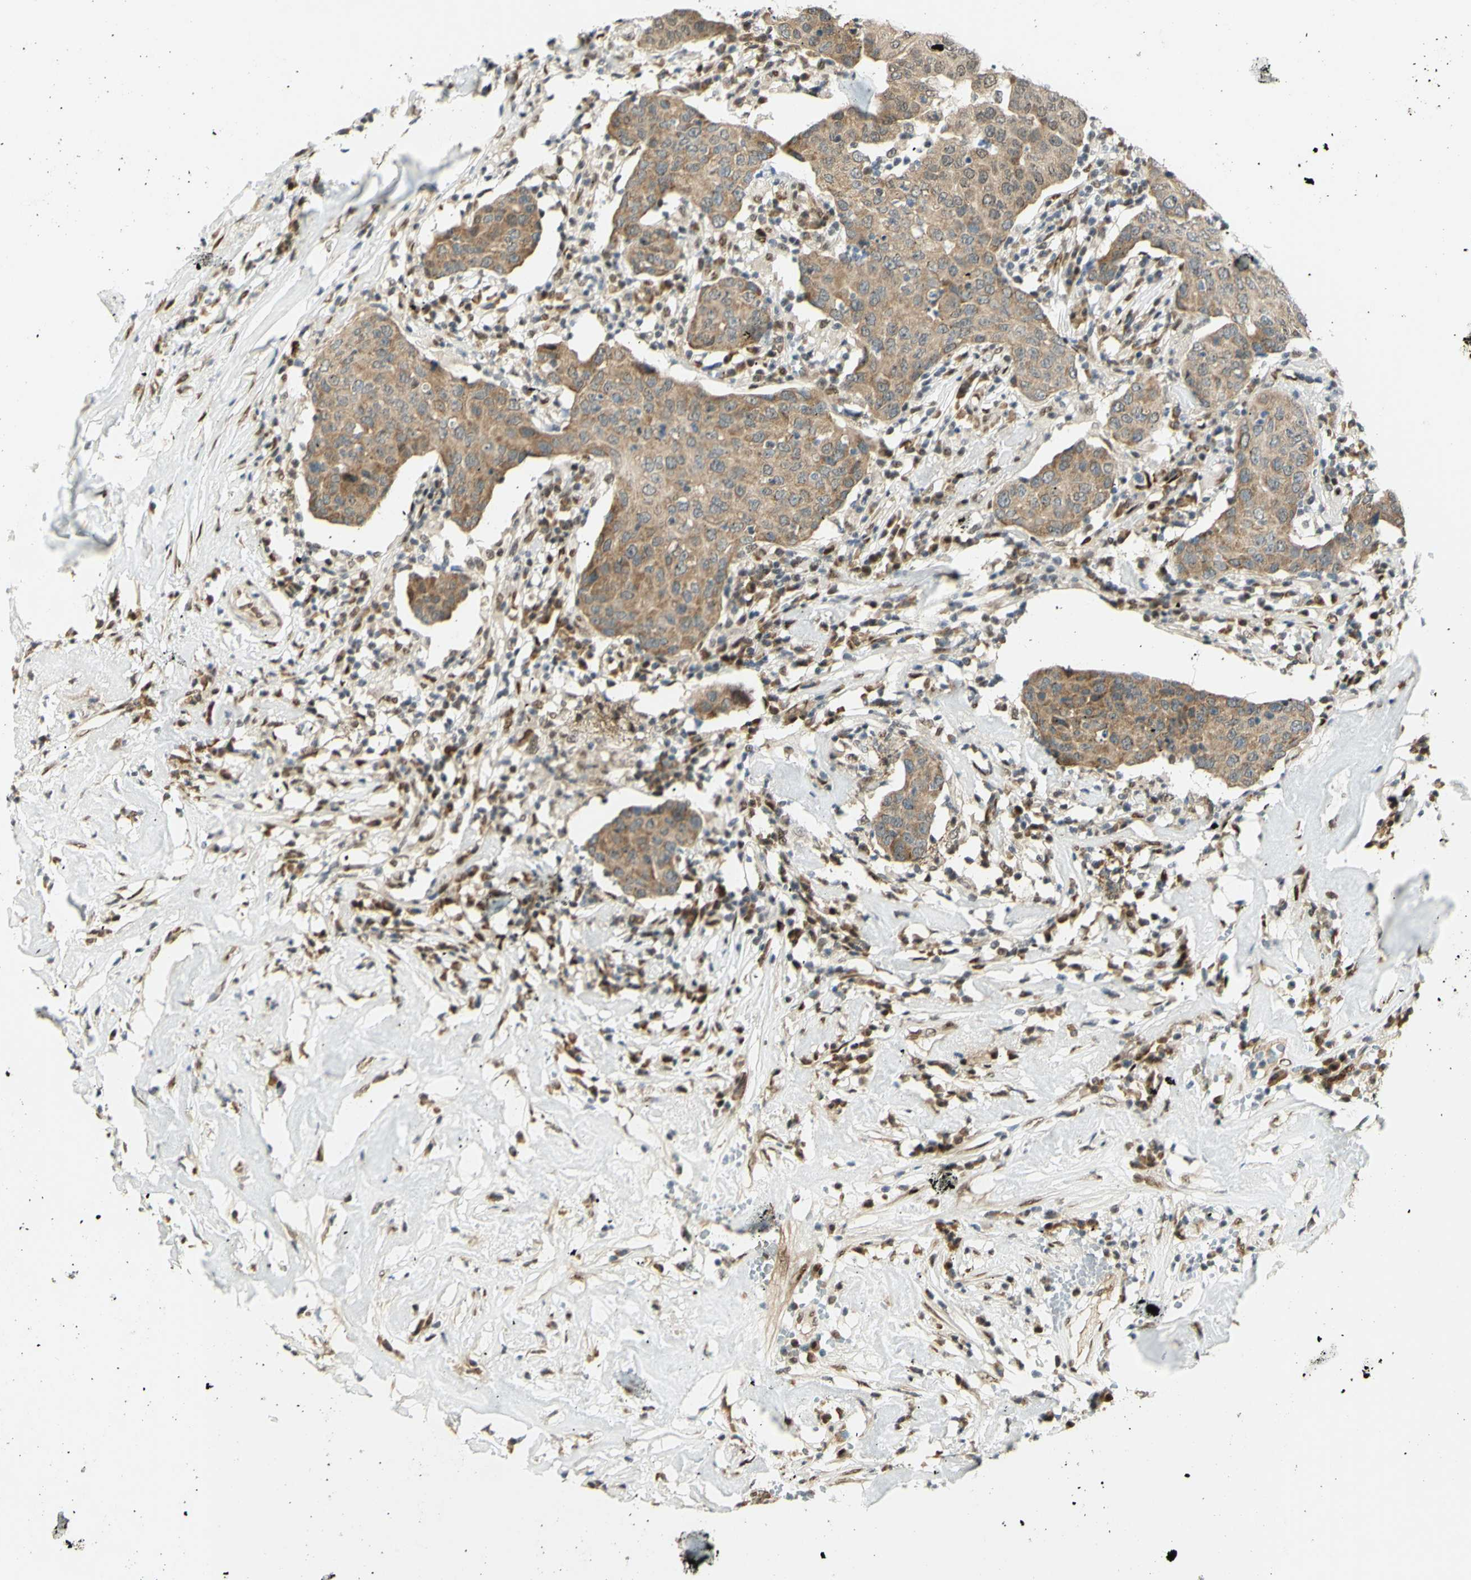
{"staining": {"intensity": "moderate", "quantity": ">75%", "location": "cytoplasmic/membranous,nuclear"}, "tissue": "head and neck cancer", "cell_type": "Tumor cells", "image_type": "cancer", "snomed": [{"axis": "morphology", "description": "Adenocarcinoma, NOS"}, {"axis": "topography", "description": "Salivary gland"}, {"axis": "topography", "description": "Head-Neck"}], "caption": "High-magnification brightfield microscopy of head and neck cancer (adenocarcinoma) stained with DAB (brown) and counterstained with hematoxylin (blue). tumor cells exhibit moderate cytoplasmic/membranous and nuclear expression is identified in about>75% of cells.", "gene": "DDX1", "patient": {"sex": "female", "age": 65}}